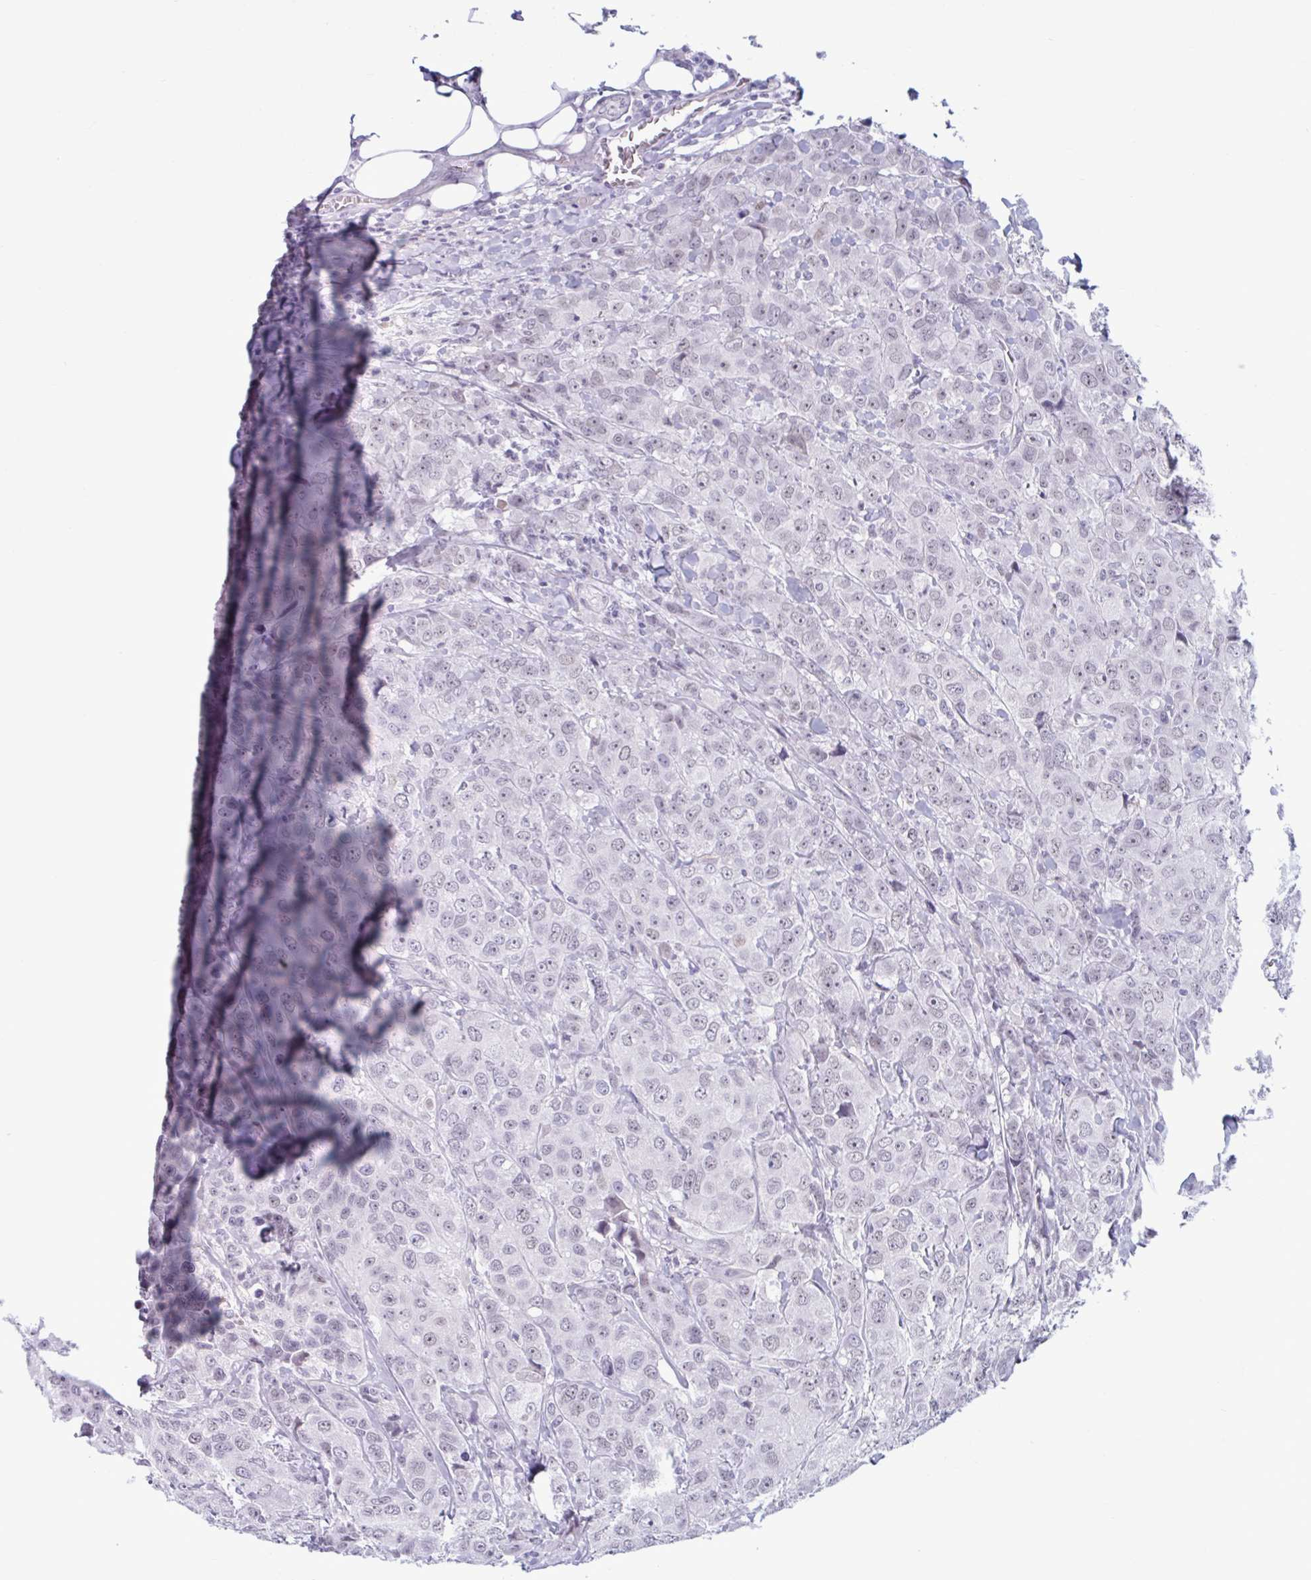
{"staining": {"intensity": "weak", "quantity": "<25%", "location": "nuclear"}, "tissue": "breast cancer", "cell_type": "Tumor cells", "image_type": "cancer", "snomed": [{"axis": "morphology", "description": "Duct carcinoma"}, {"axis": "topography", "description": "Breast"}], "caption": "Immunohistochemical staining of breast infiltrating ductal carcinoma demonstrates no significant staining in tumor cells.", "gene": "MSMB", "patient": {"sex": "female", "age": 43}}